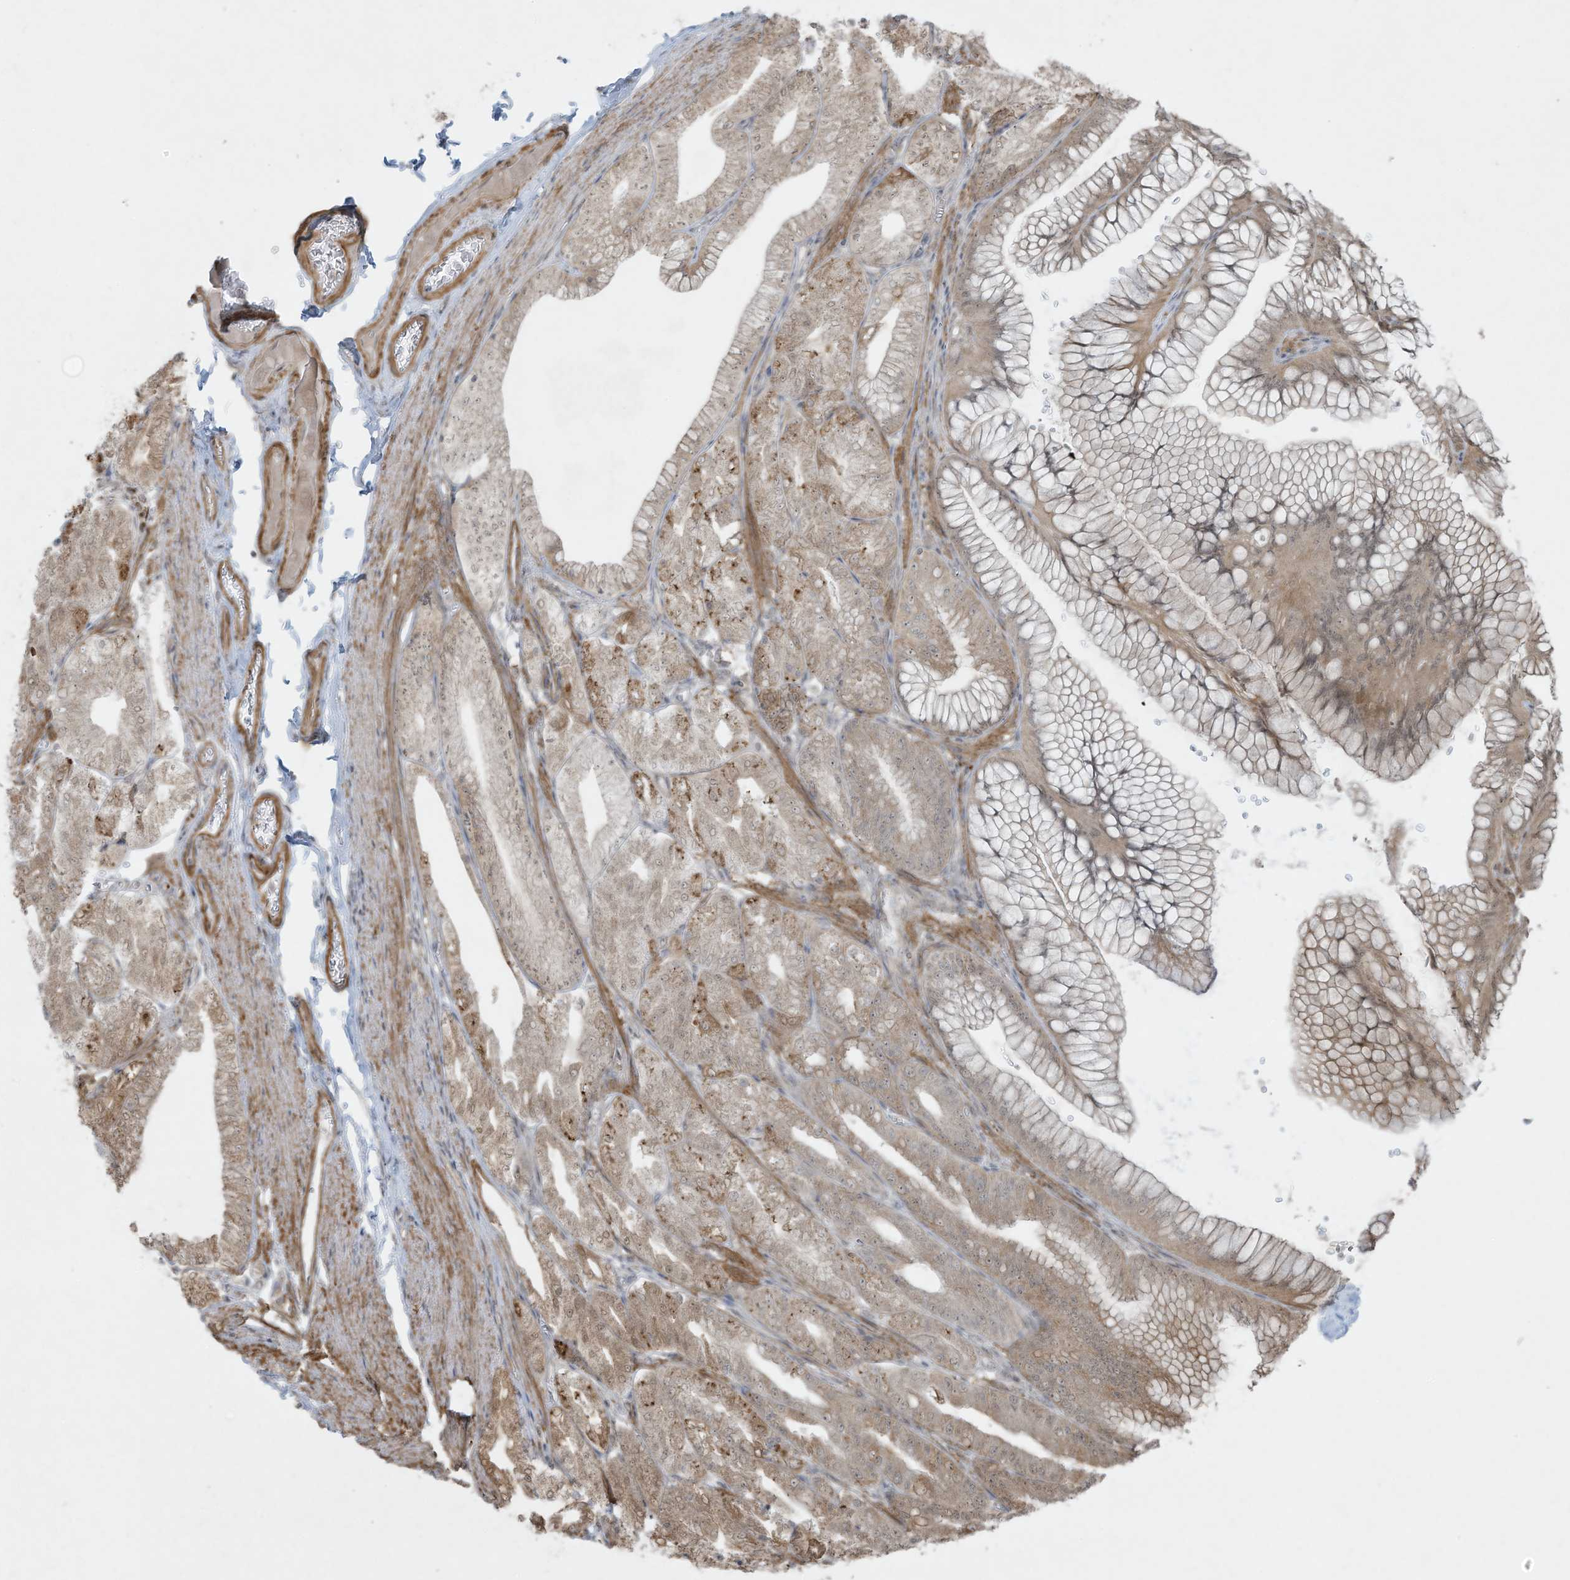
{"staining": {"intensity": "weak", "quantity": "25%-75%", "location": "cytoplasmic/membranous"}, "tissue": "stomach", "cell_type": "Glandular cells", "image_type": "normal", "snomed": [{"axis": "morphology", "description": "Normal tissue, NOS"}, {"axis": "topography", "description": "Stomach, lower"}], "caption": "Benign stomach displays weak cytoplasmic/membranous expression in about 25%-75% of glandular cells, visualized by immunohistochemistry. The protein is stained brown, and the nuclei are stained in blue (DAB IHC with brightfield microscopy, high magnification).", "gene": "ZNF263", "patient": {"sex": "male", "age": 71}}